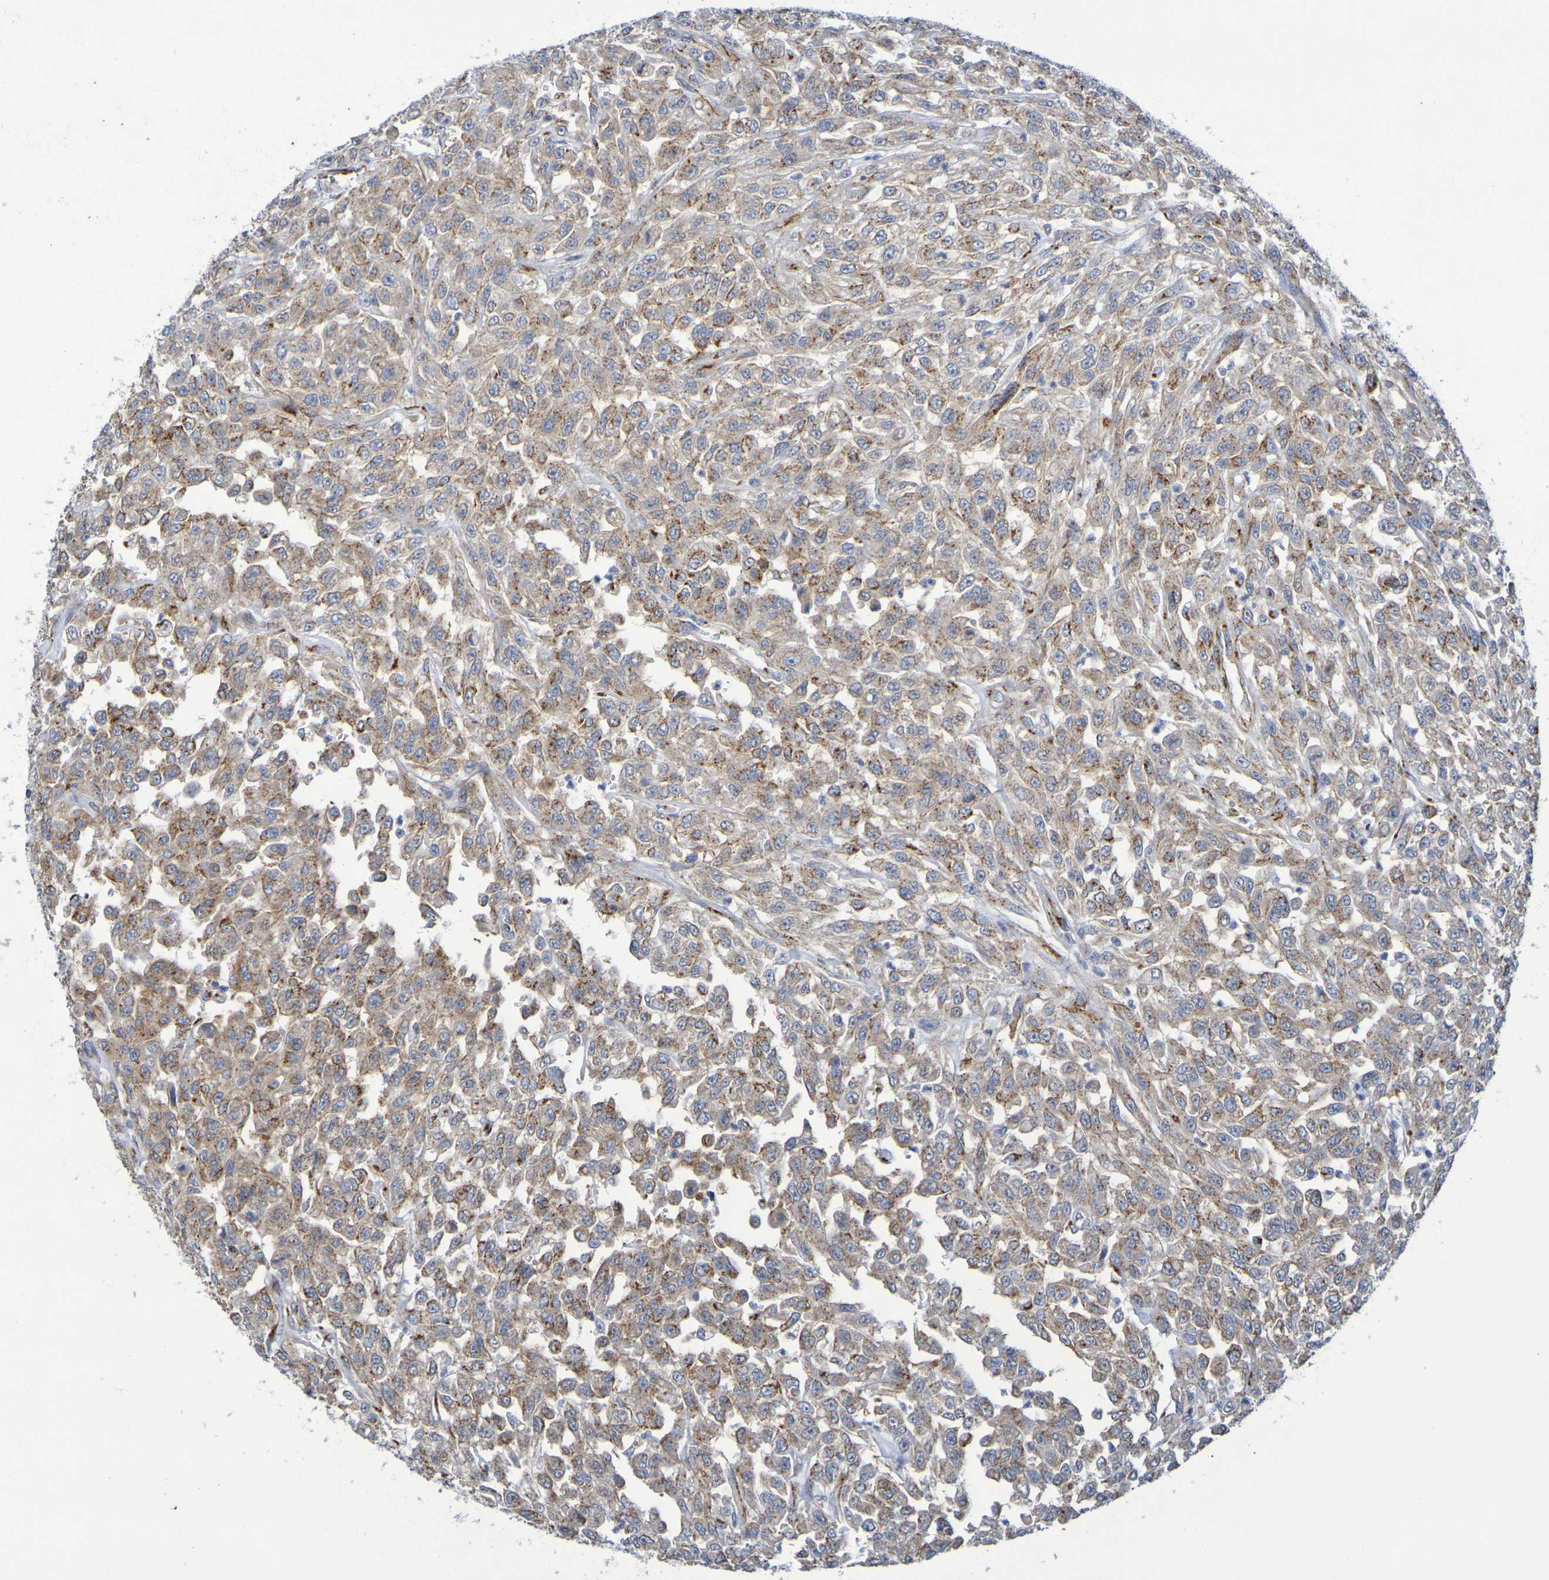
{"staining": {"intensity": "moderate", "quantity": ">75%", "location": "cytoplasmic/membranous"}, "tissue": "urothelial cancer", "cell_type": "Tumor cells", "image_type": "cancer", "snomed": [{"axis": "morphology", "description": "Urothelial carcinoma, High grade"}, {"axis": "topography", "description": "Urinary bladder"}], "caption": "Human urothelial carcinoma (high-grade) stained for a protein (brown) demonstrates moderate cytoplasmic/membranous positive expression in approximately >75% of tumor cells.", "gene": "DCP2", "patient": {"sex": "male", "age": 46}}